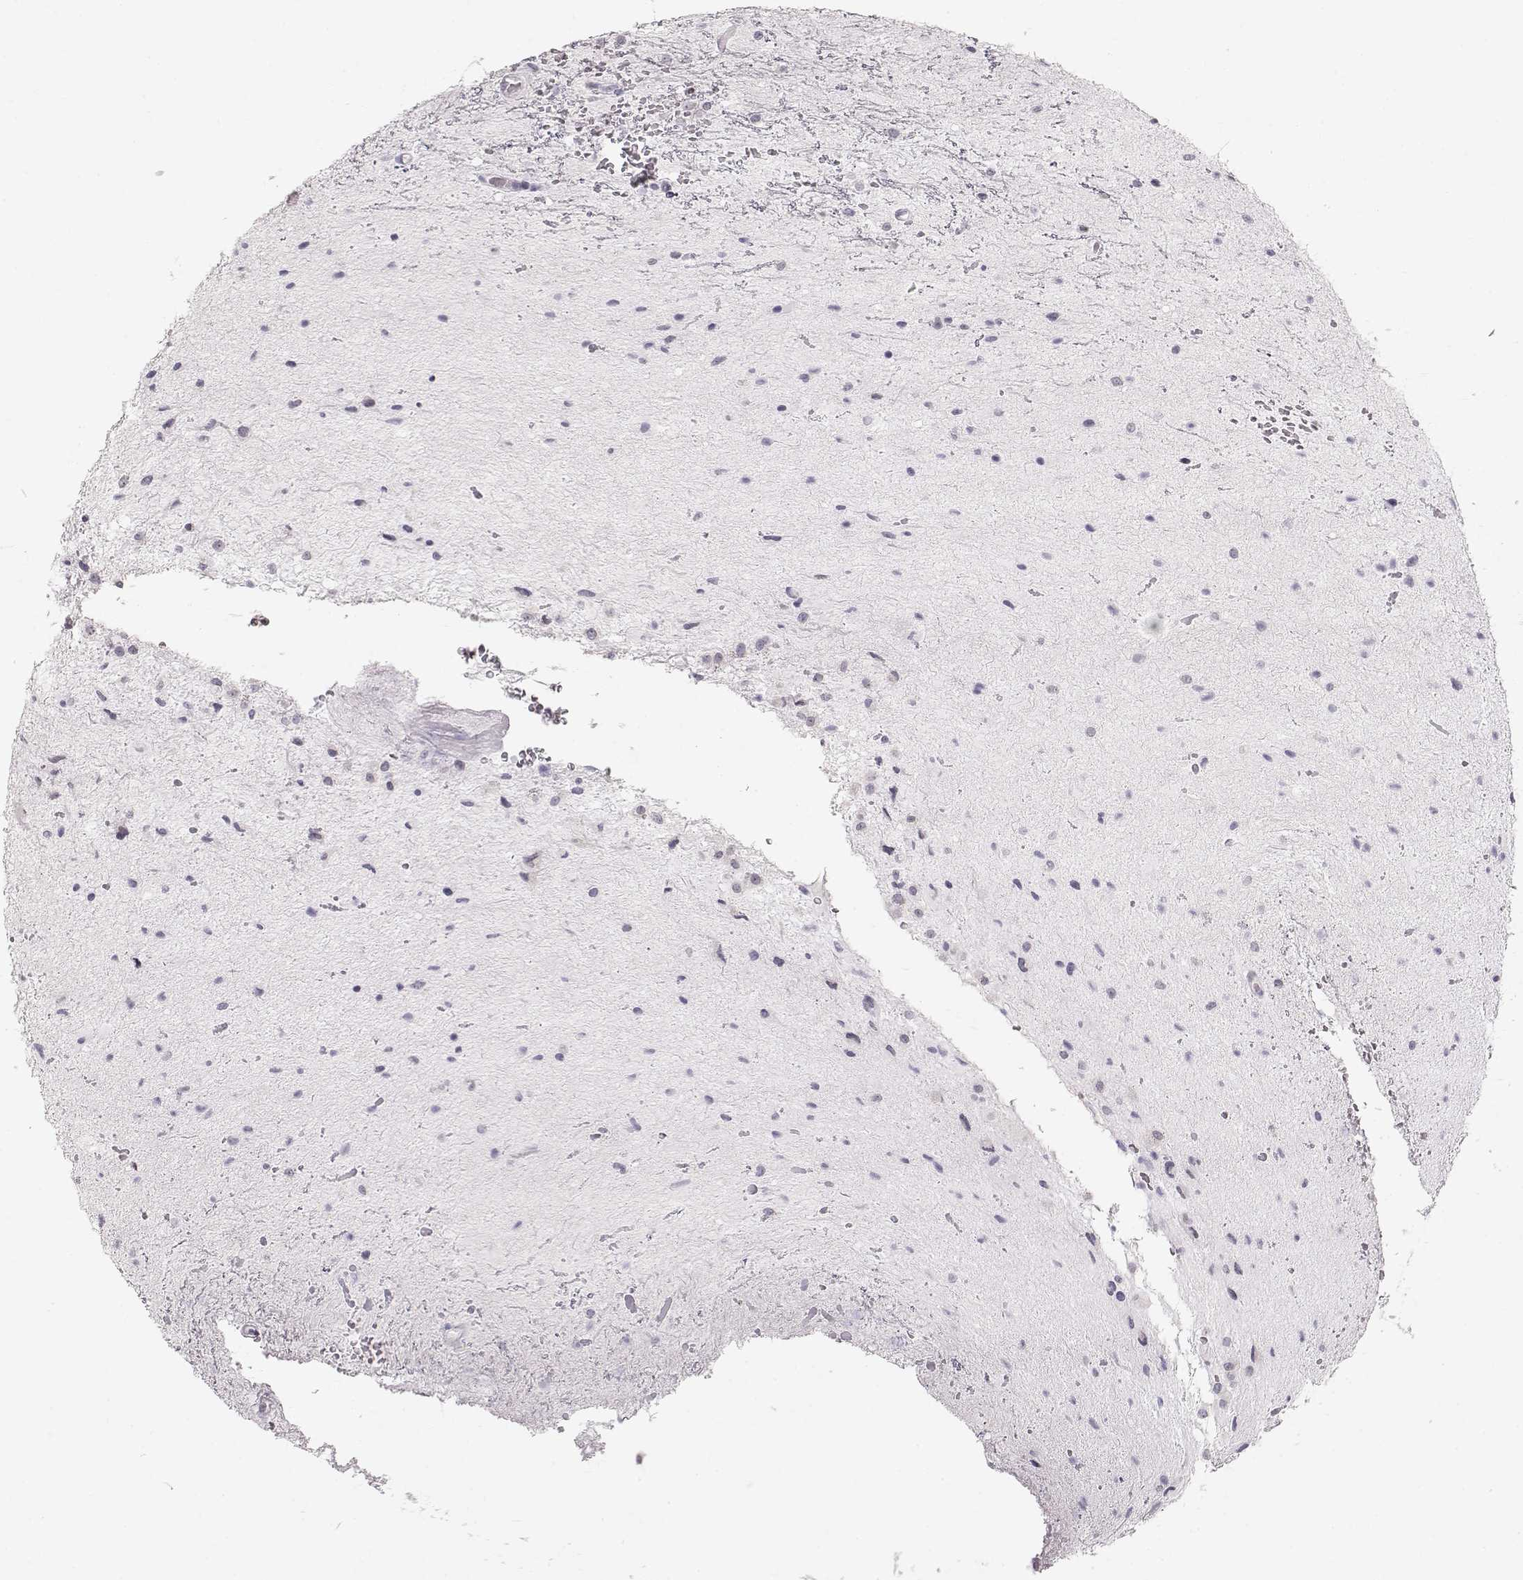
{"staining": {"intensity": "negative", "quantity": "none", "location": "none"}, "tissue": "glioma", "cell_type": "Tumor cells", "image_type": "cancer", "snomed": [{"axis": "morphology", "description": "Glioma, malignant, Low grade"}, {"axis": "topography", "description": "Cerebellum"}], "caption": "The micrograph demonstrates no staining of tumor cells in glioma.", "gene": "FAM205A", "patient": {"sex": "female", "age": 14}}